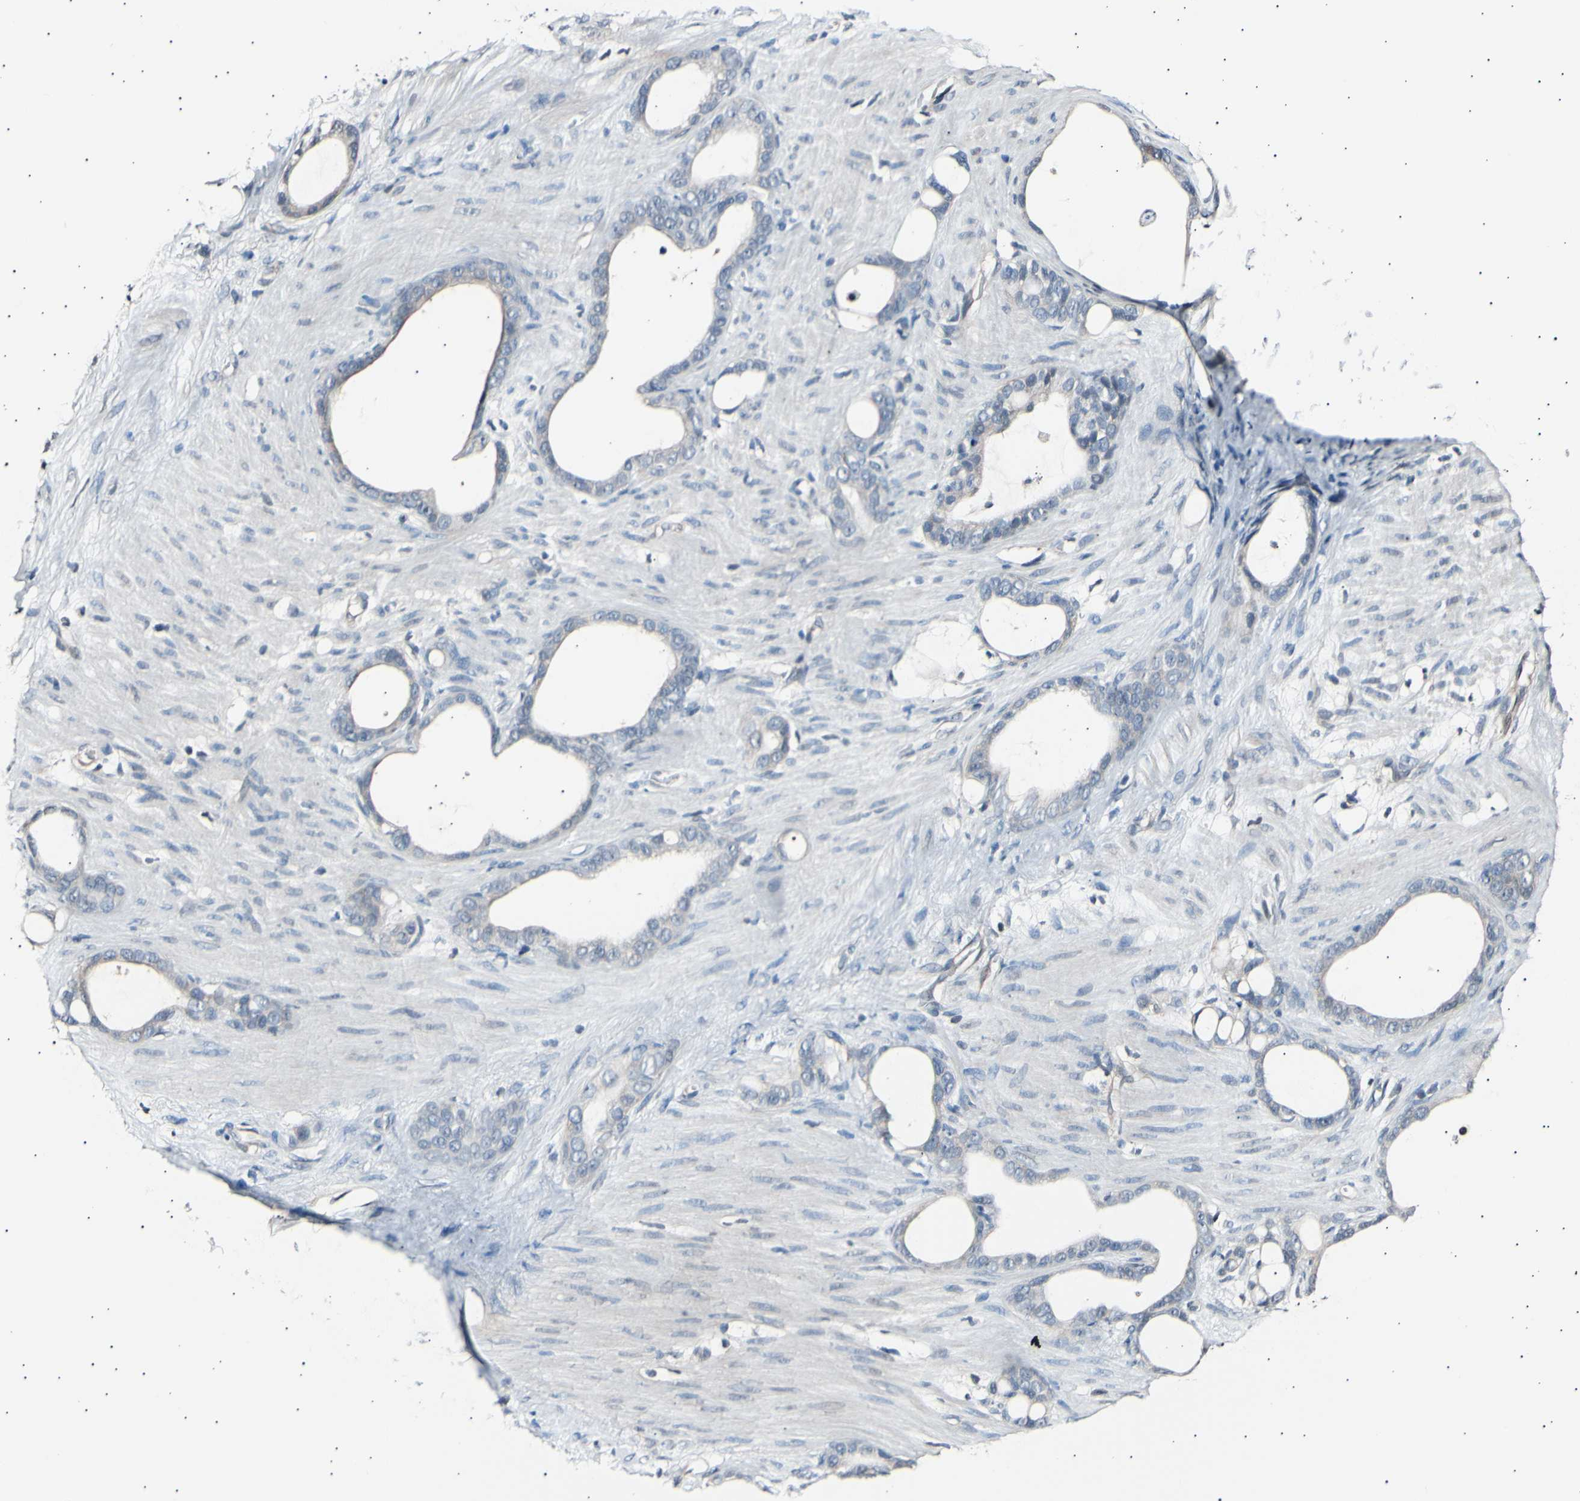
{"staining": {"intensity": "negative", "quantity": "none", "location": "none"}, "tissue": "stomach cancer", "cell_type": "Tumor cells", "image_type": "cancer", "snomed": [{"axis": "morphology", "description": "Adenocarcinoma, NOS"}, {"axis": "topography", "description": "Stomach"}], "caption": "IHC histopathology image of human stomach adenocarcinoma stained for a protein (brown), which demonstrates no positivity in tumor cells. (DAB (3,3'-diaminobenzidine) immunohistochemistry (IHC), high magnification).", "gene": "AK1", "patient": {"sex": "female", "age": 75}}